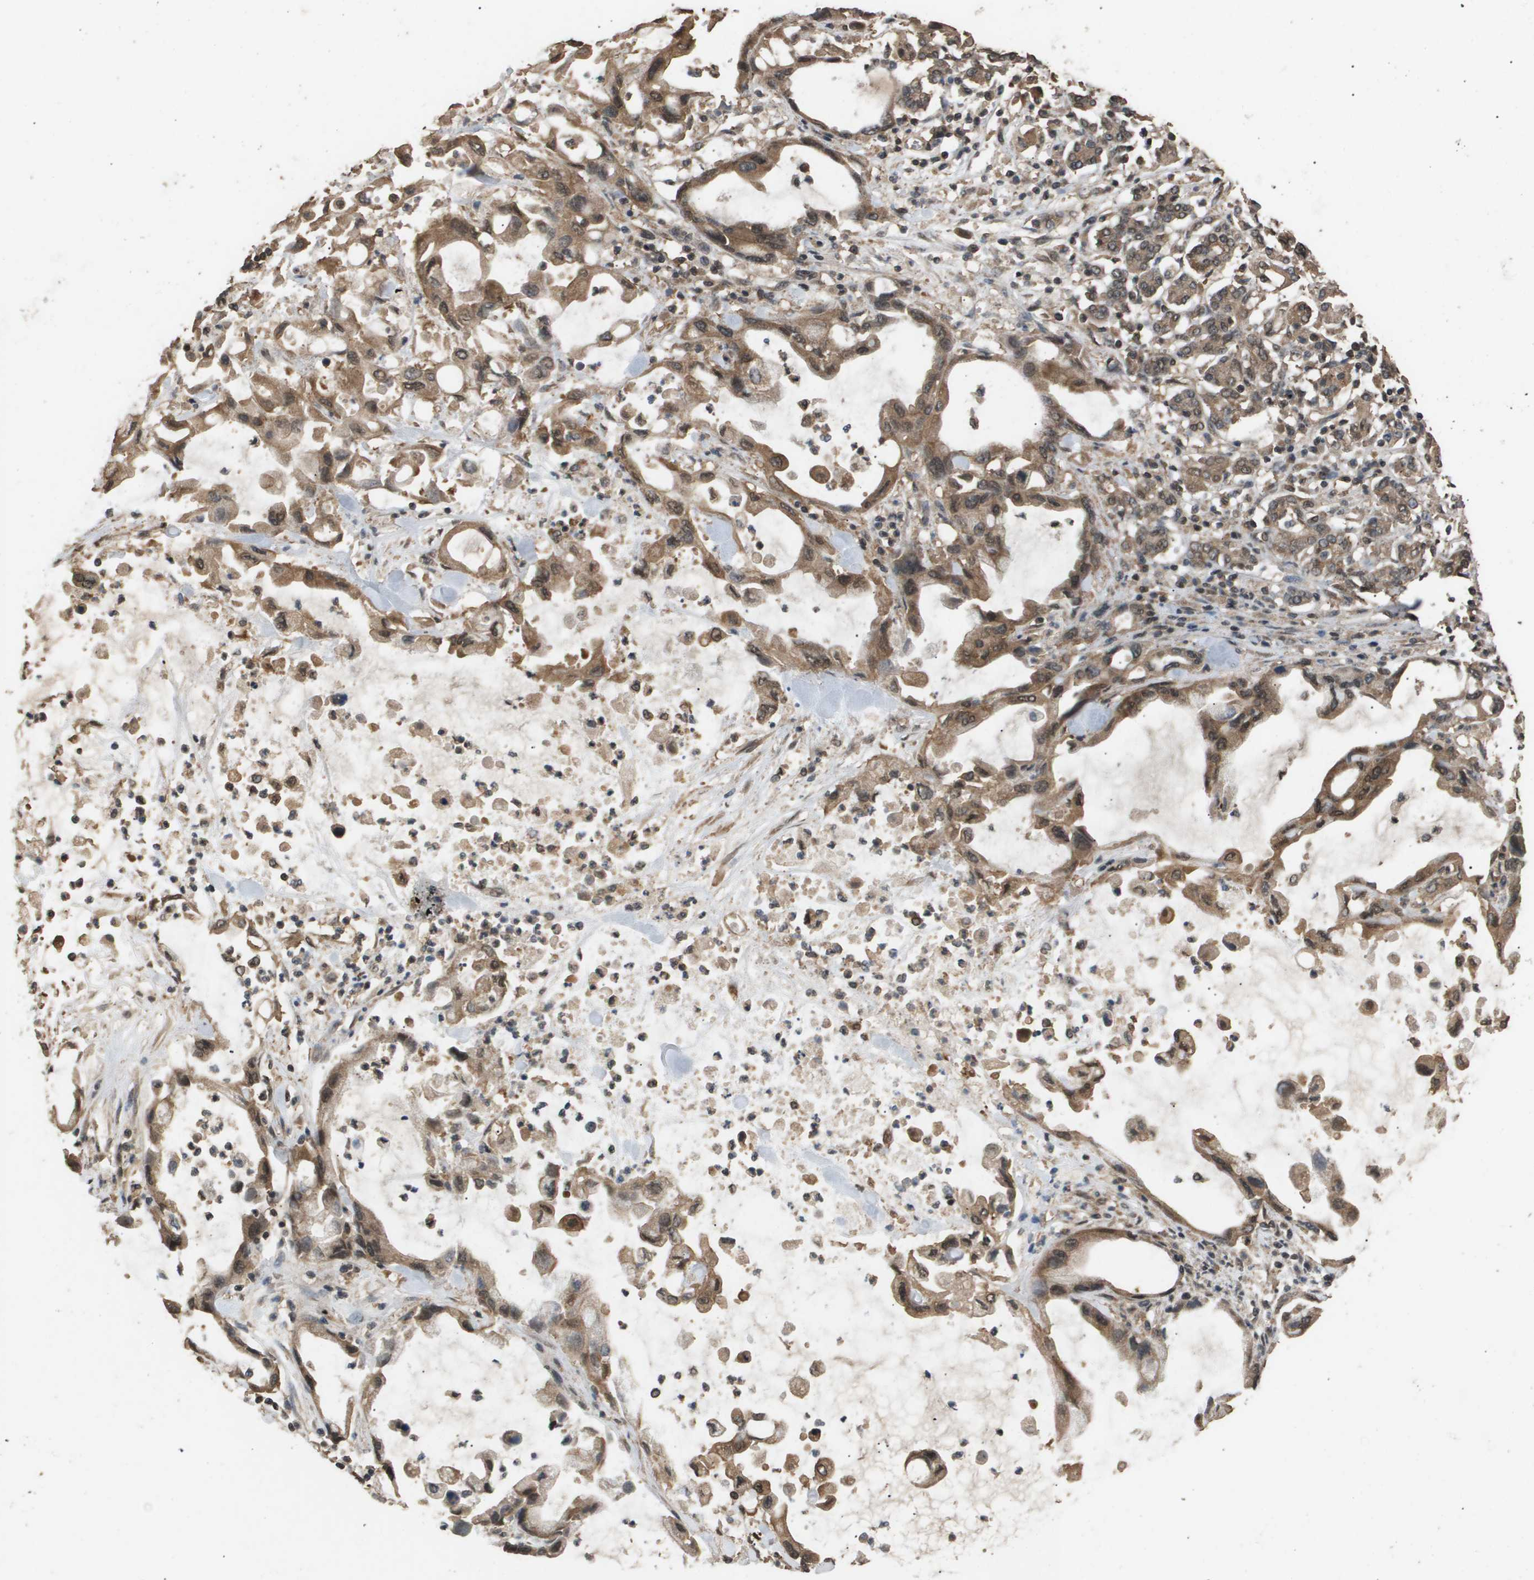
{"staining": {"intensity": "moderate", "quantity": ">75%", "location": "cytoplasmic/membranous"}, "tissue": "pancreatic cancer", "cell_type": "Tumor cells", "image_type": "cancer", "snomed": [{"axis": "morphology", "description": "Adenocarcinoma, NOS"}, {"axis": "topography", "description": "Pancreas"}], "caption": "Brown immunohistochemical staining in pancreatic adenocarcinoma exhibits moderate cytoplasmic/membranous positivity in about >75% of tumor cells.", "gene": "ING1", "patient": {"sex": "female", "age": 57}}